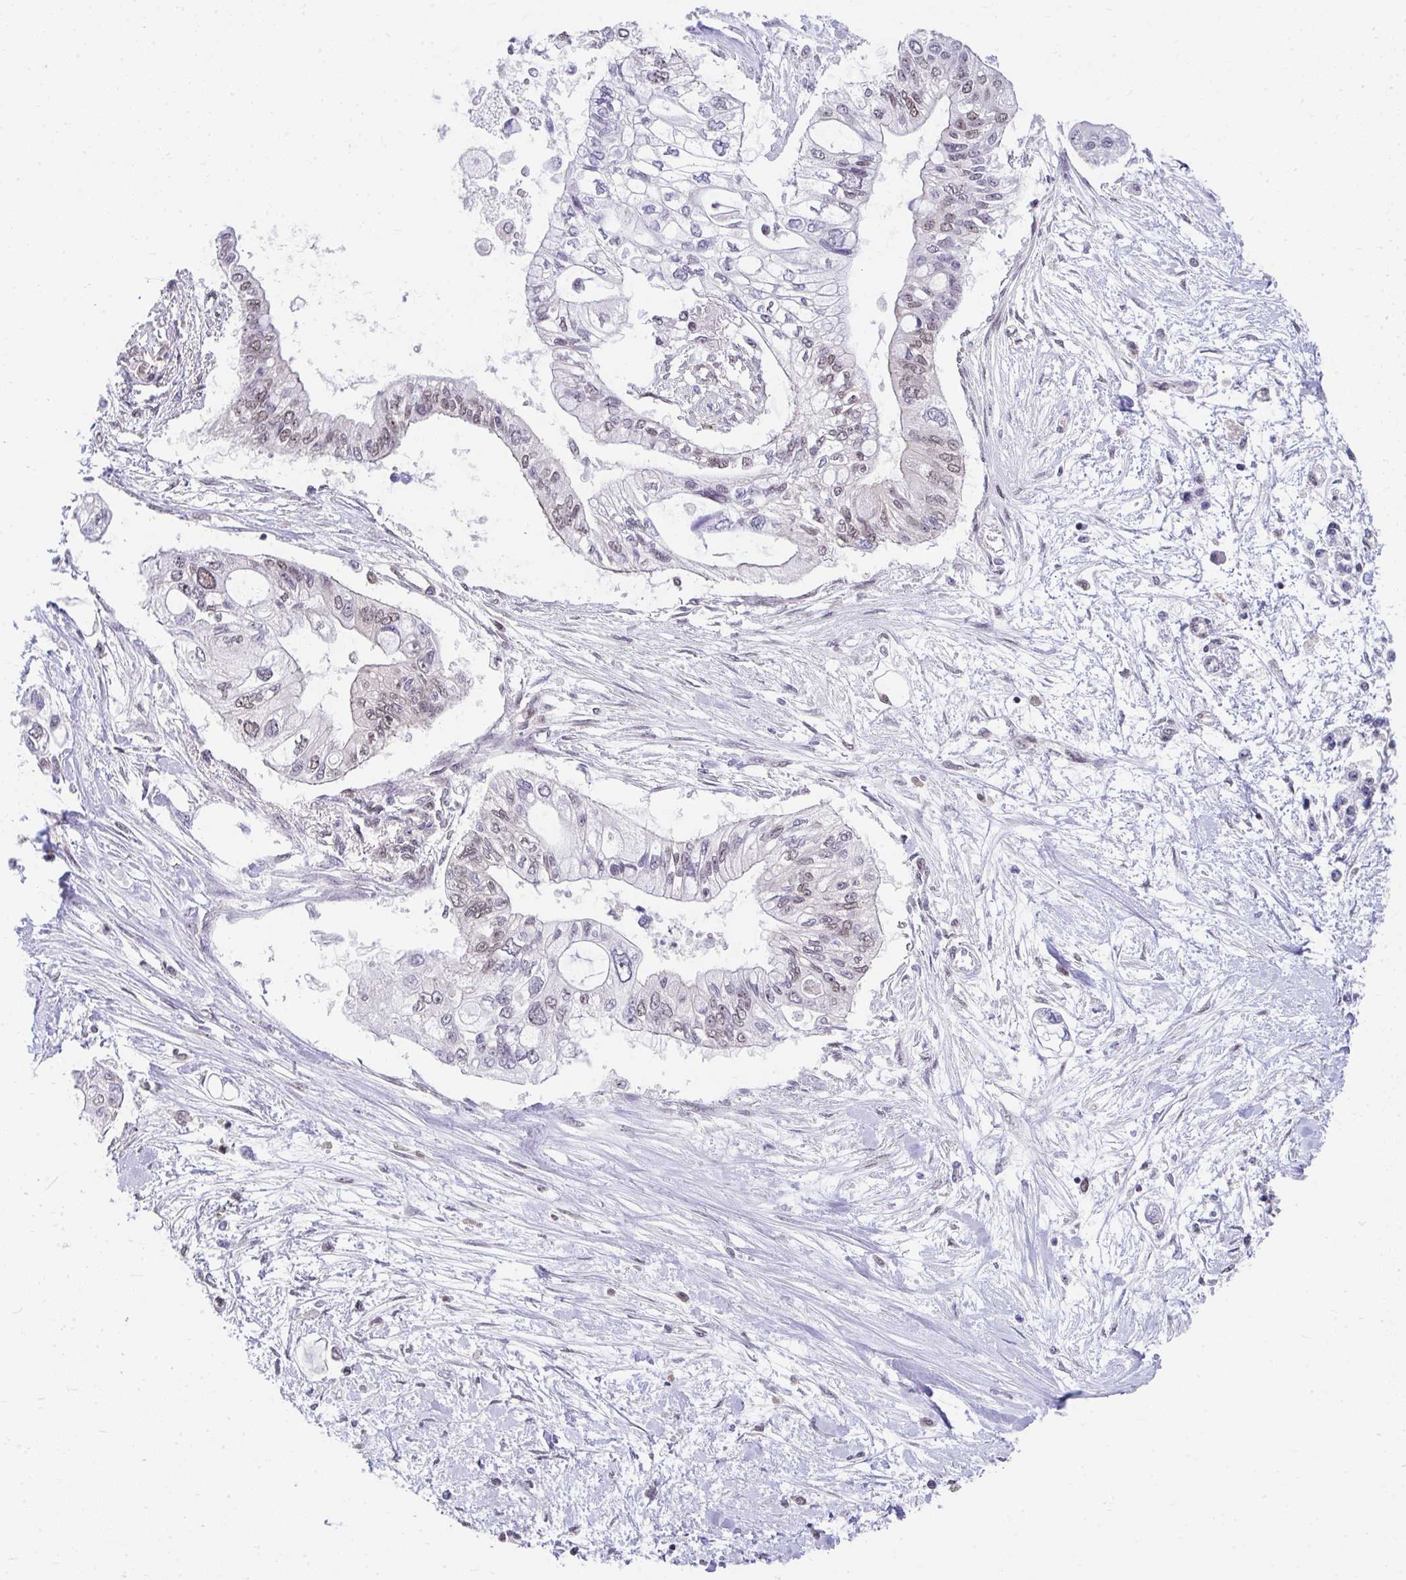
{"staining": {"intensity": "weak", "quantity": "<25%", "location": "nuclear"}, "tissue": "pancreatic cancer", "cell_type": "Tumor cells", "image_type": "cancer", "snomed": [{"axis": "morphology", "description": "Adenocarcinoma, NOS"}, {"axis": "topography", "description": "Pancreas"}], "caption": "A micrograph of human pancreatic adenocarcinoma is negative for staining in tumor cells.", "gene": "HIRA", "patient": {"sex": "female", "age": 77}}